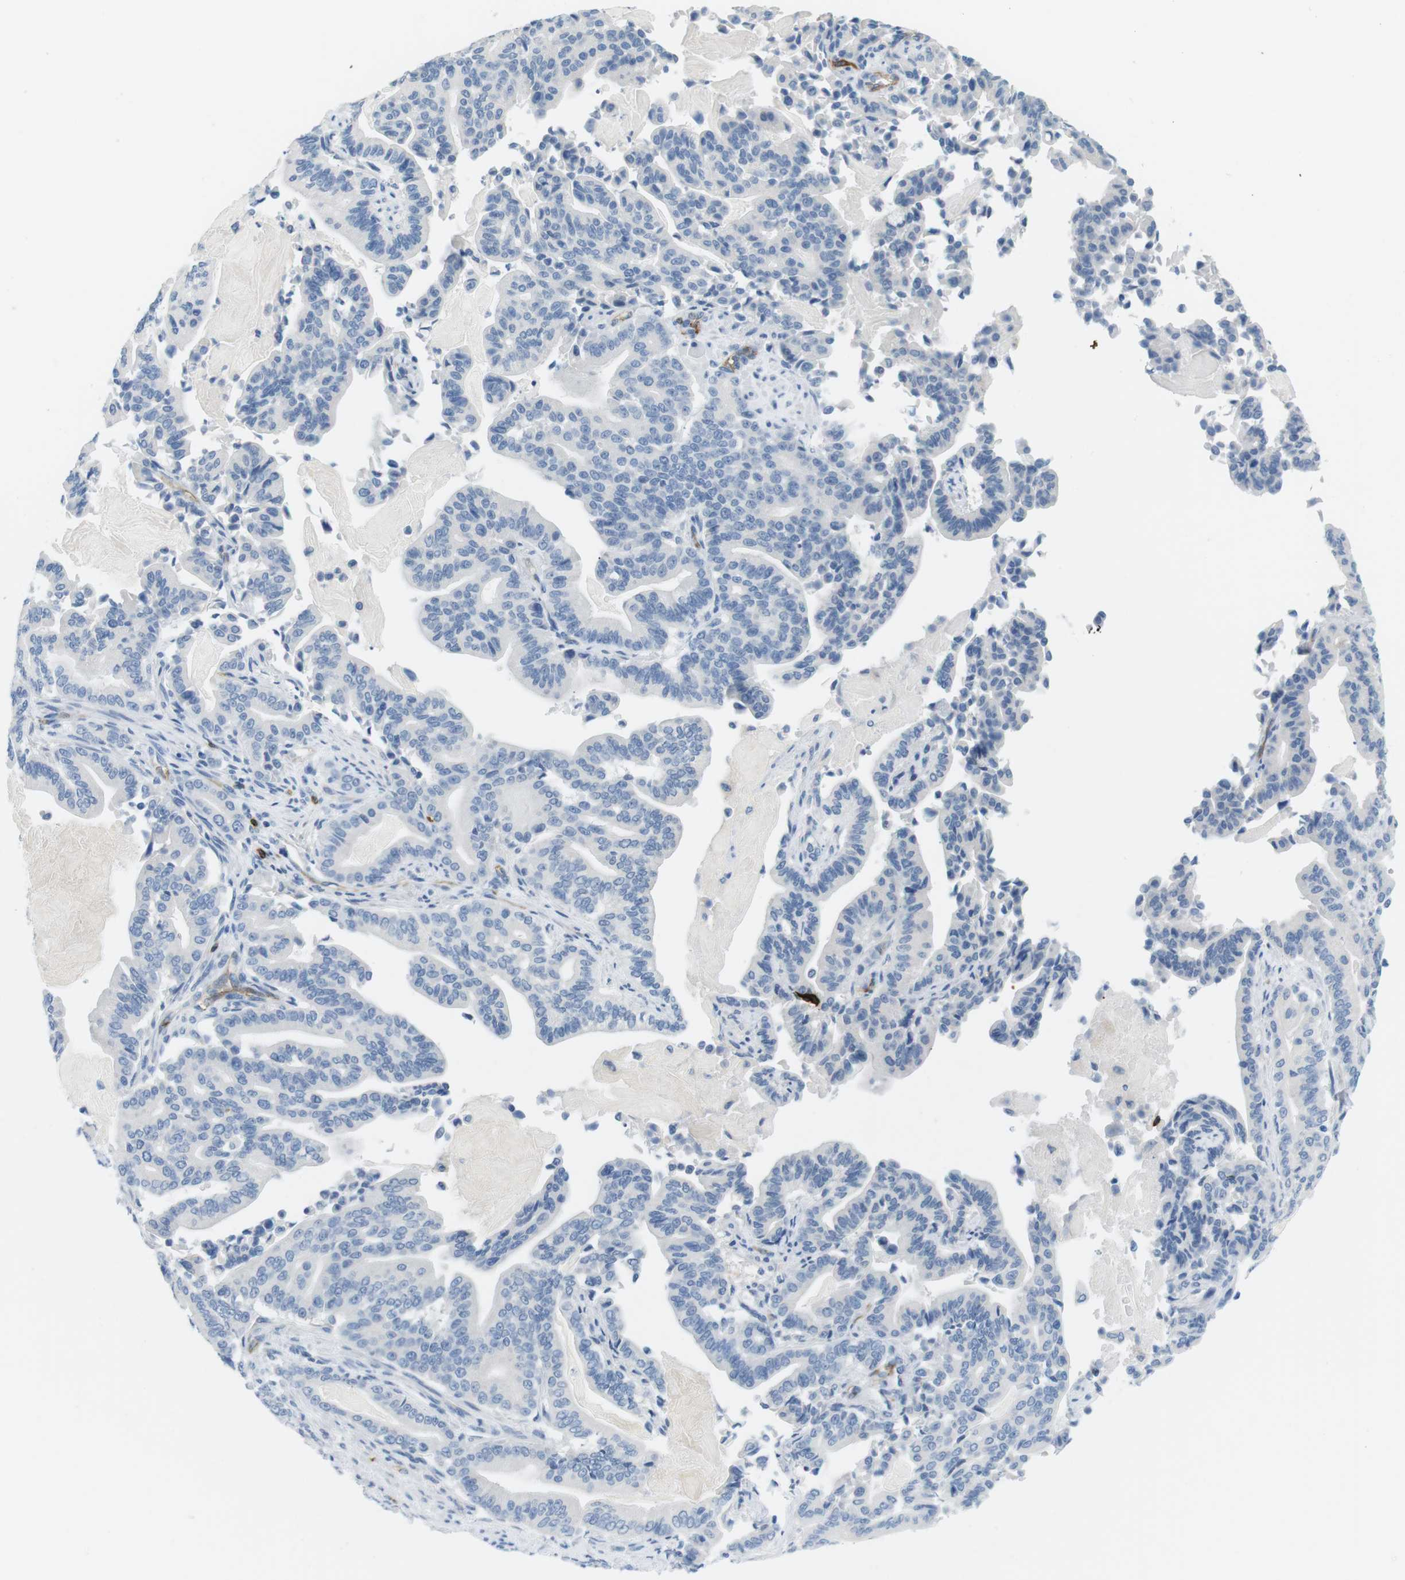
{"staining": {"intensity": "negative", "quantity": "none", "location": "none"}, "tissue": "pancreatic cancer", "cell_type": "Tumor cells", "image_type": "cancer", "snomed": [{"axis": "morphology", "description": "Normal tissue, NOS"}, {"axis": "morphology", "description": "Adenocarcinoma, NOS"}, {"axis": "topography", "description": "Pancreas"}], "caption": "DAB immunohistochemical staining of adenocarcinoma (pancreatic) shows no significant positivity in tumor cells.", "gene": "TNFRSF4", "patient": {"sex": "male", "age": 63}}